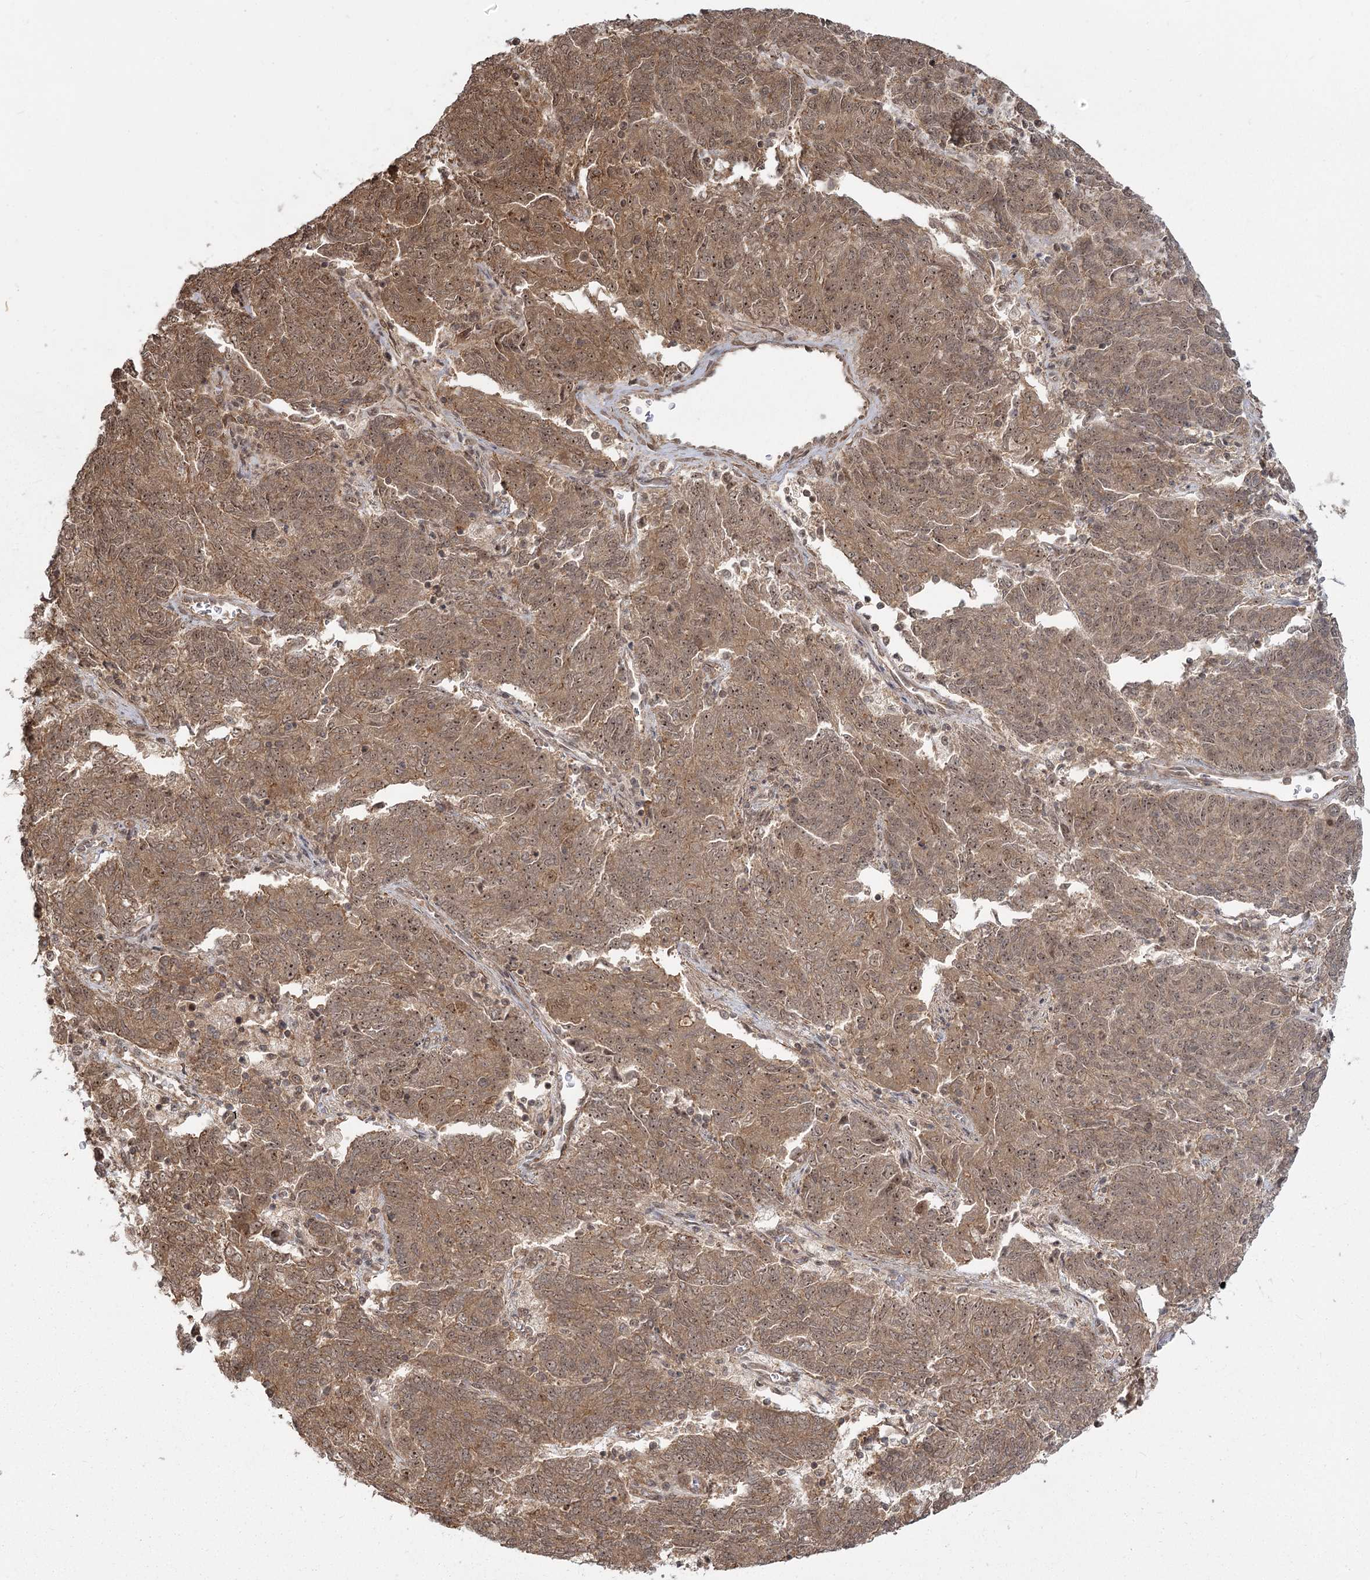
{"staining": {"intensity": "moderate", "quantity": ">75%", "location": "cytoplasmic/membranous,nuclear"}, "tissue": "endometrial cancer", "cell_type": "Tumor cells", "image_type": "cancer", "snomed": [{"axis": "morphology", "description": "Adenocarcinoma, NOS"}, {"axis": "topography", "description": "Endometrium"}], "caption": "Endometrial cancer (adenocarcinoma) was stained to show a protein in brown. There is medium levels of moderate cytoplasmic/membranous and nuclear staining in about >75% of tumor cells.", "gene": "R3HDM2", "patient": {"sex": "female", "age": 80}}